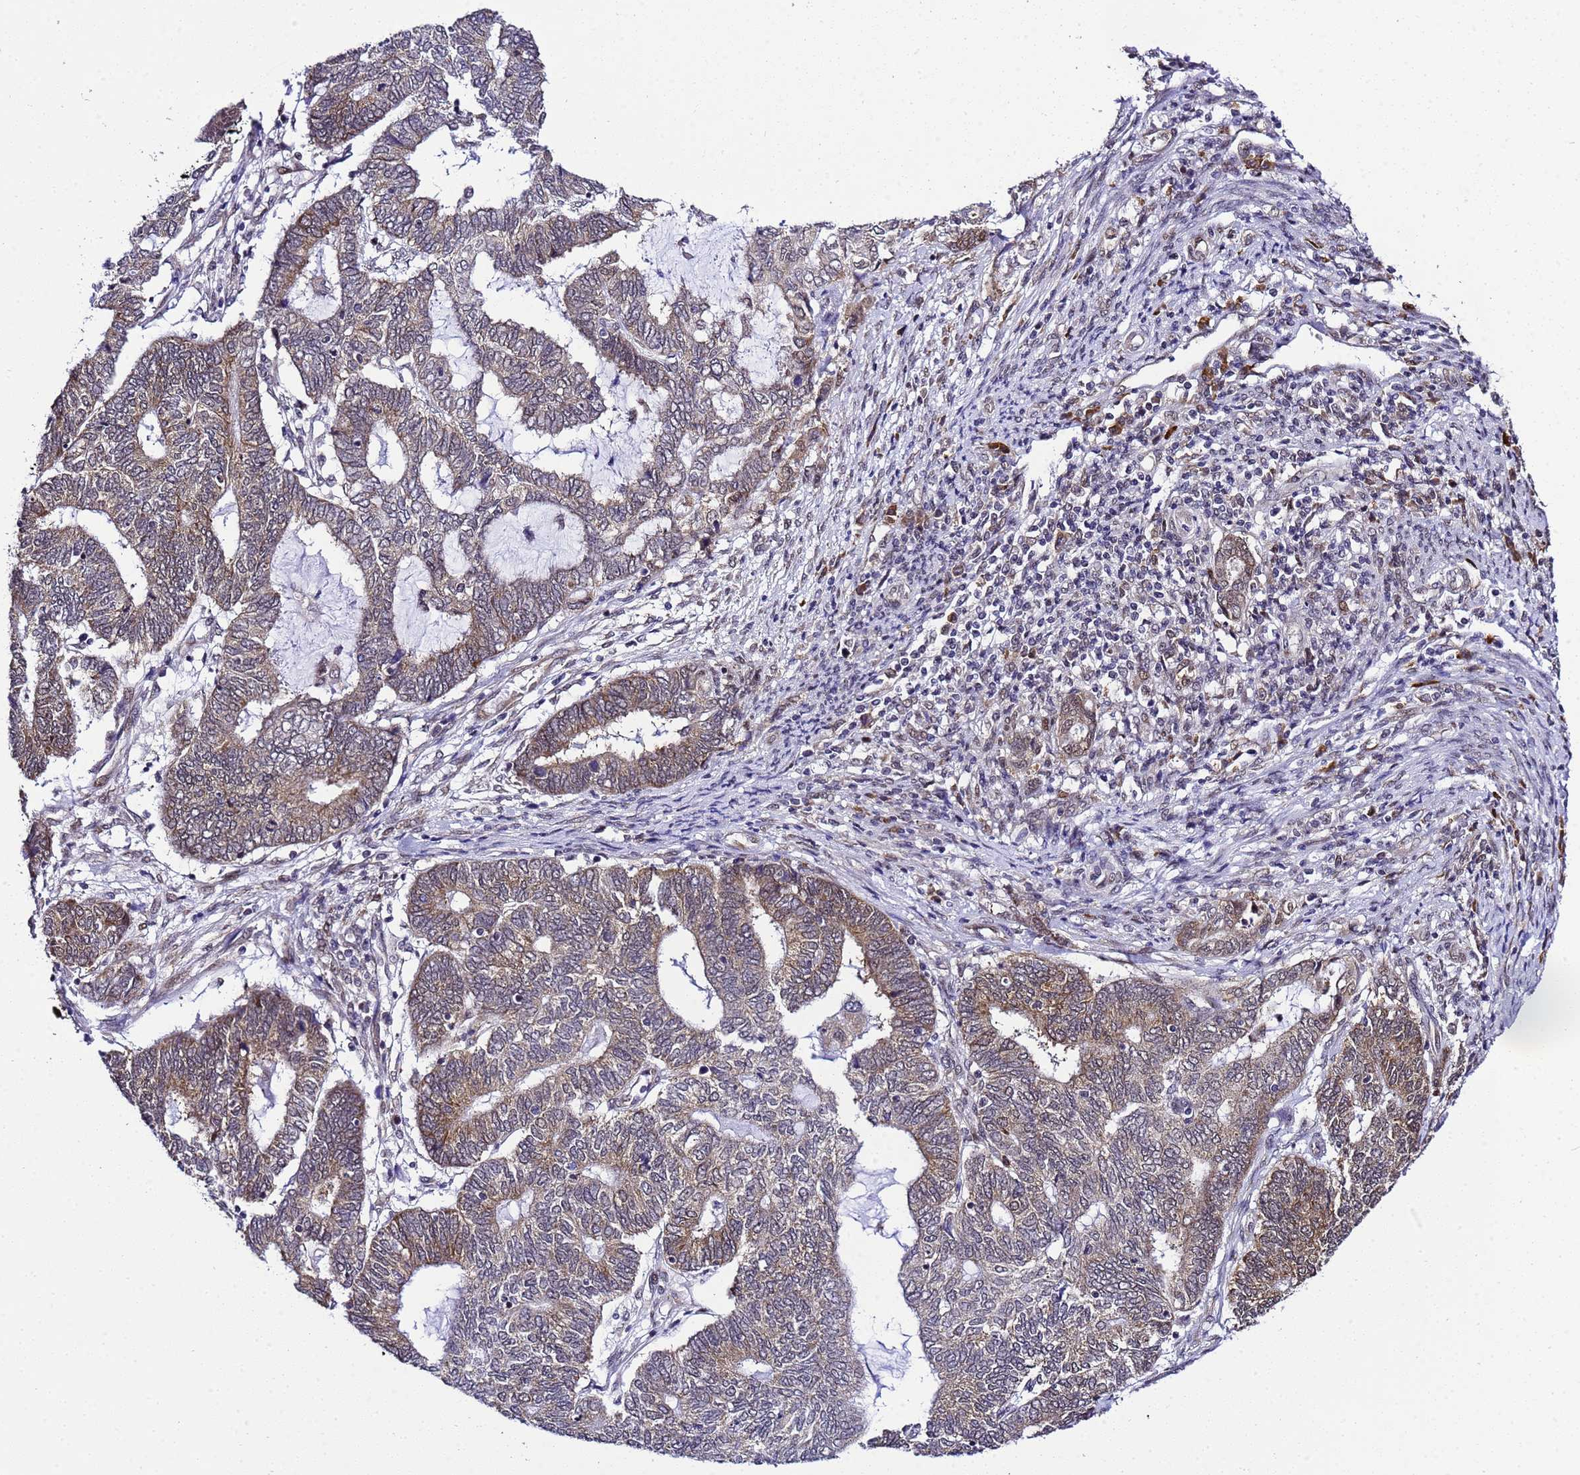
{"staining": {"intensity": "weak", "quantity": "25%-75%", "location": "cytoplasmic/membranous"}, "tissue": "endometrial cancer", "cell_type": "Tumor cells", "image_type": "cancer", "snomed": [{"axis": "morphology", "description": "Adenocarcinoma, NOS"}, {"axis": "topography", "description": "Uterus"}, {"axis": "topography", "description": "Endometrium"}], "caption": "A micrograph showing weak cytoplasmic/membranous staining in about 25%-75% of tumor cells in endometrial cancer, as visualized by brown immunohistochemical staining.", "gene": "SMN1", "patient": {"sex": "female", "age": 70}}